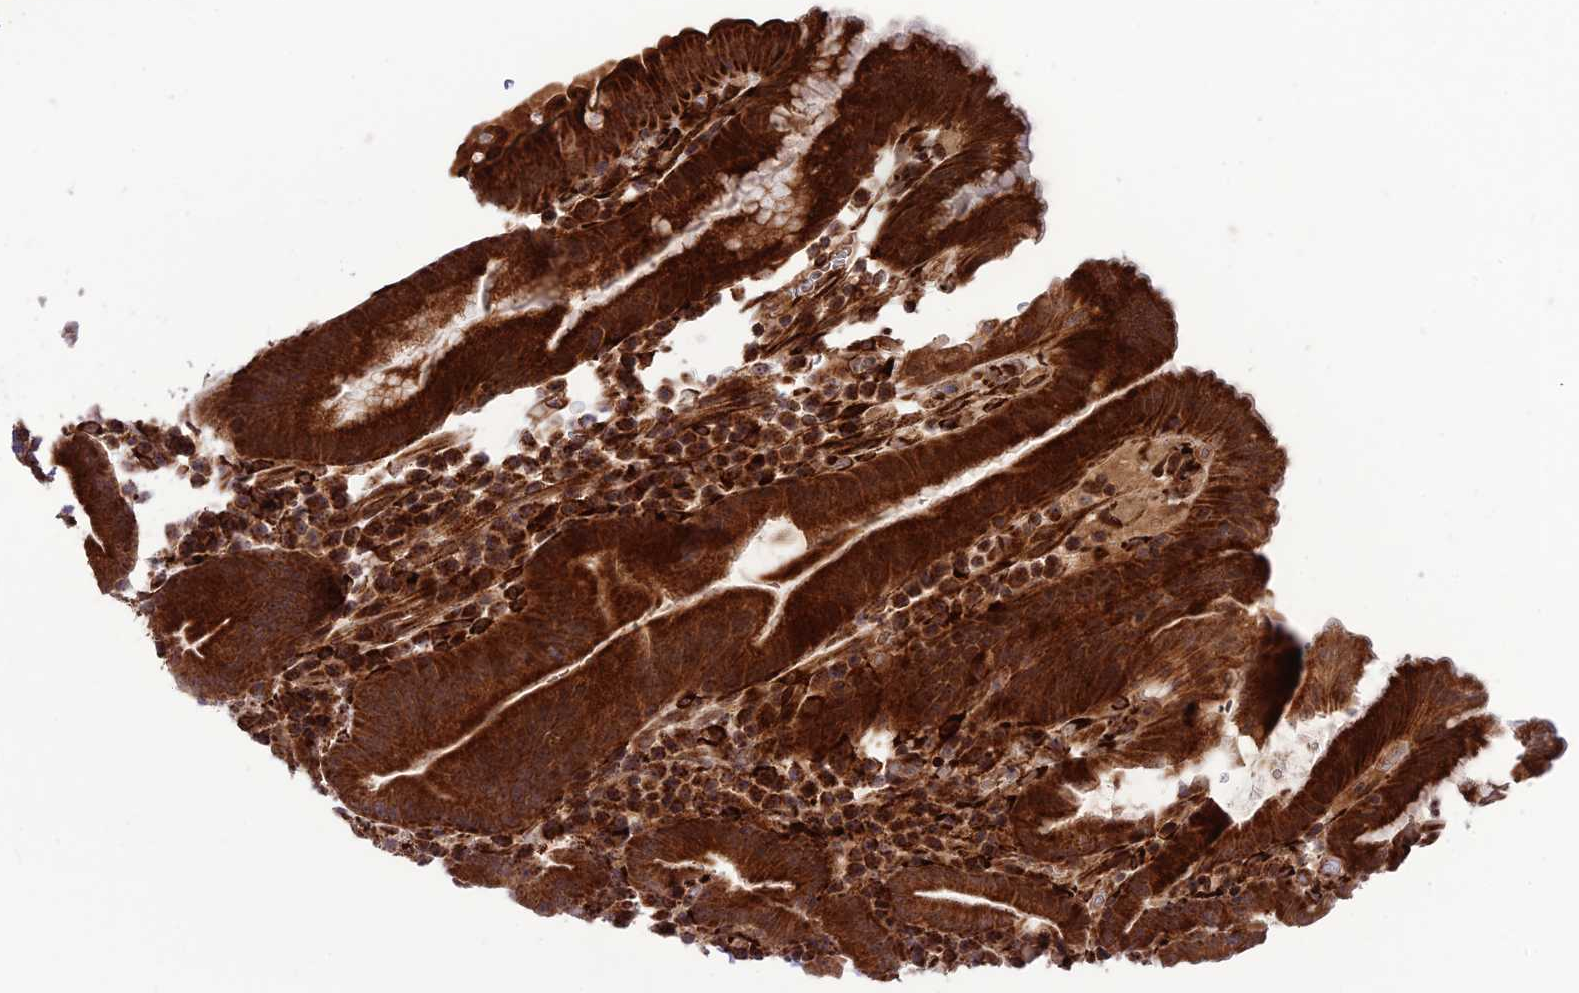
{"staining": {"intensity": "strong", "quantity": ">75%", "location": "cytoplasmic/membranous"}, "tissue": "stomach", "cell_type": "Glandular cells", "image_type": "normal", "snomed": [{"axis": "morphology", "description": "Normal tissue, NOS"}, {"axis": "morphology", "description": "Inflammation, NOS"}, {"axis": "topography", "description": "Stomach"}], "caption": "Brown immunohistochemical staining in unremarkable human stomach reveals strong cytoplasmic/membranous positivity in about >75% of glandular cells. (Brightfield microscopy of DAB IHC at high magnification).", "gene": "CRTAP", "patient": {"sex": "male", "age": 79}}